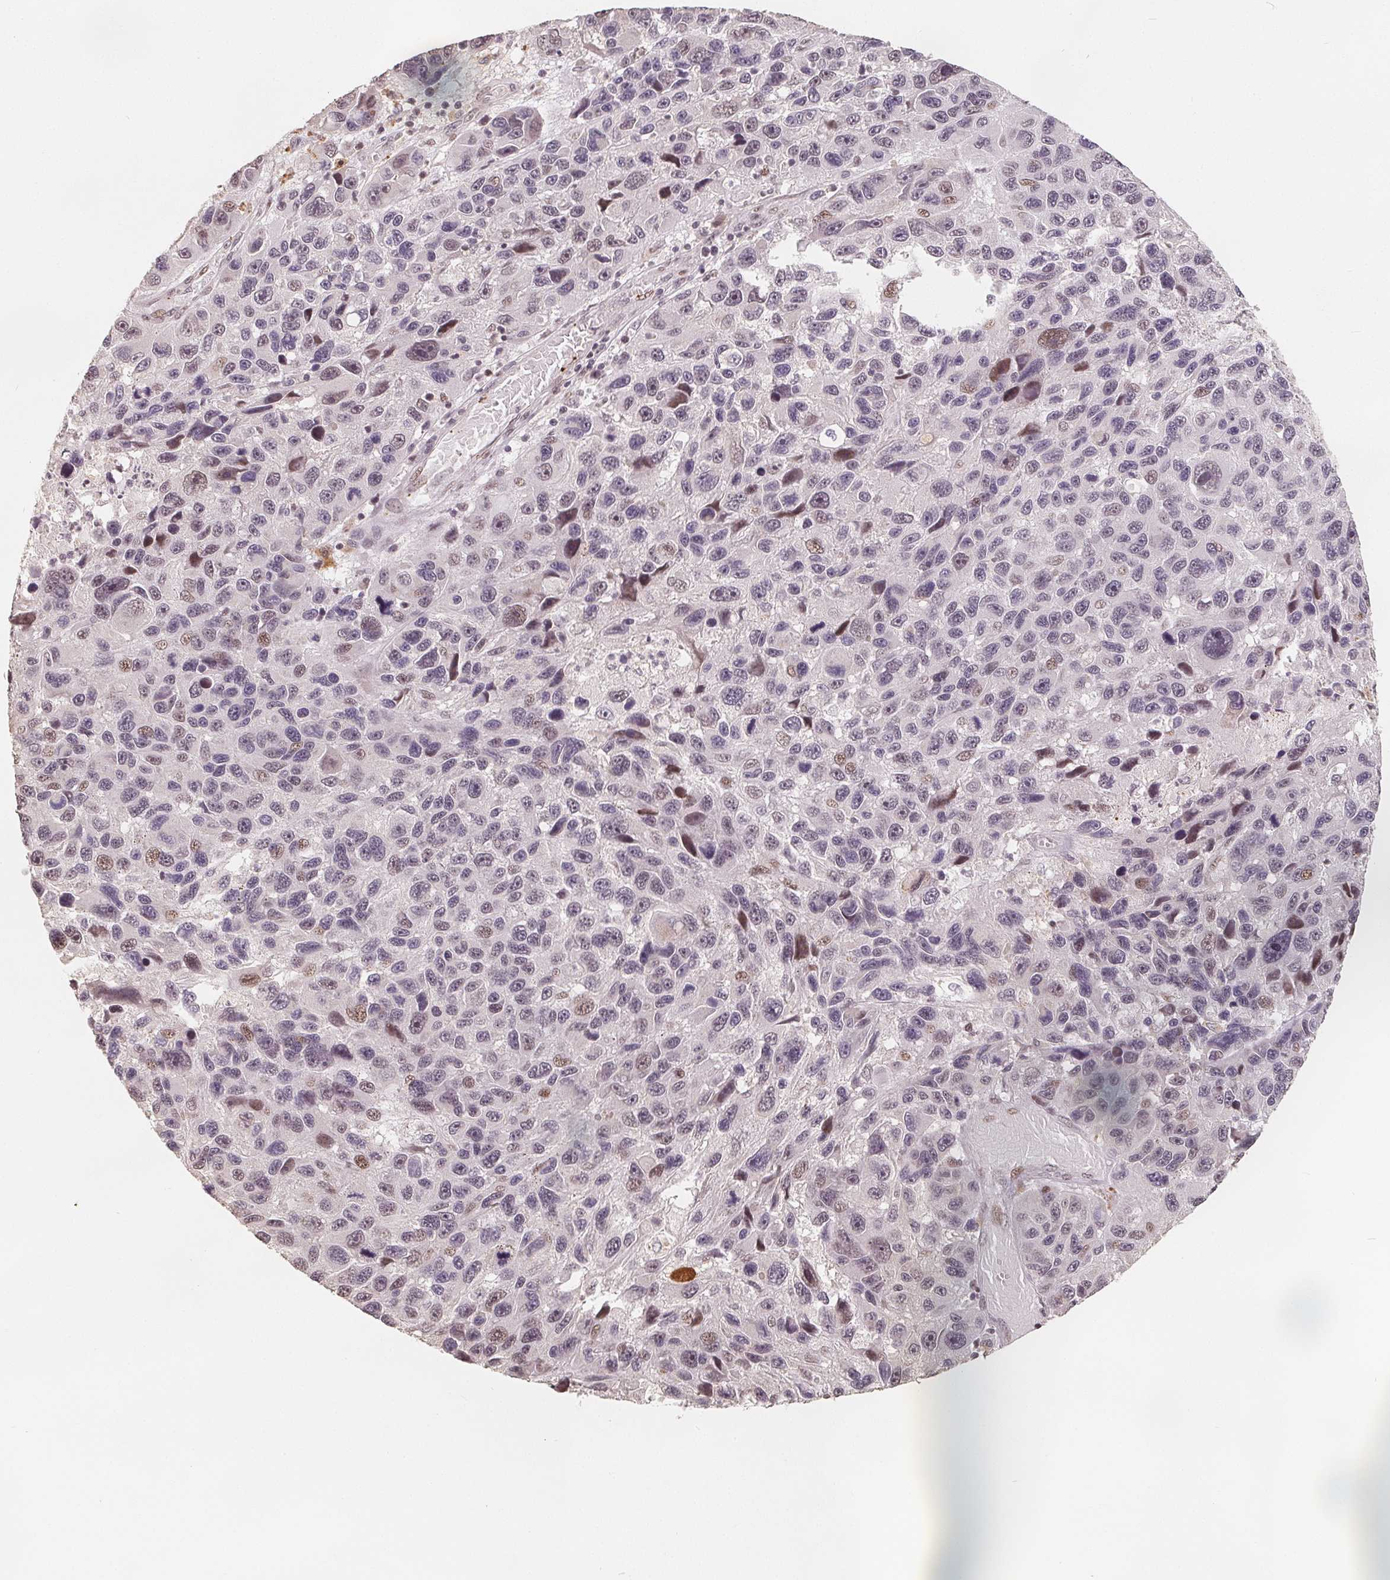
{"staining": {"intensity": "moderate", "quantity": "<25%", "location": "nuclear"}, "tissue": "melanoma", "cell_type": "Tumor cells", "image_type": "cancer", "snomed": [{"axis": "morphology", "description": "Malignant melanoma, NOS"}, {"axis": "topography", "description": "Skin"}], "caption": "DAB (3,3'-diaminobenzidine) immunohistochemical staining of melanoma reveals moderate nuclear protein expression in about <25% of tumor cells. Nuclei are stained in blue.", "gene": "CCDC138", "patient": {"sex": "male", "age": 53}}